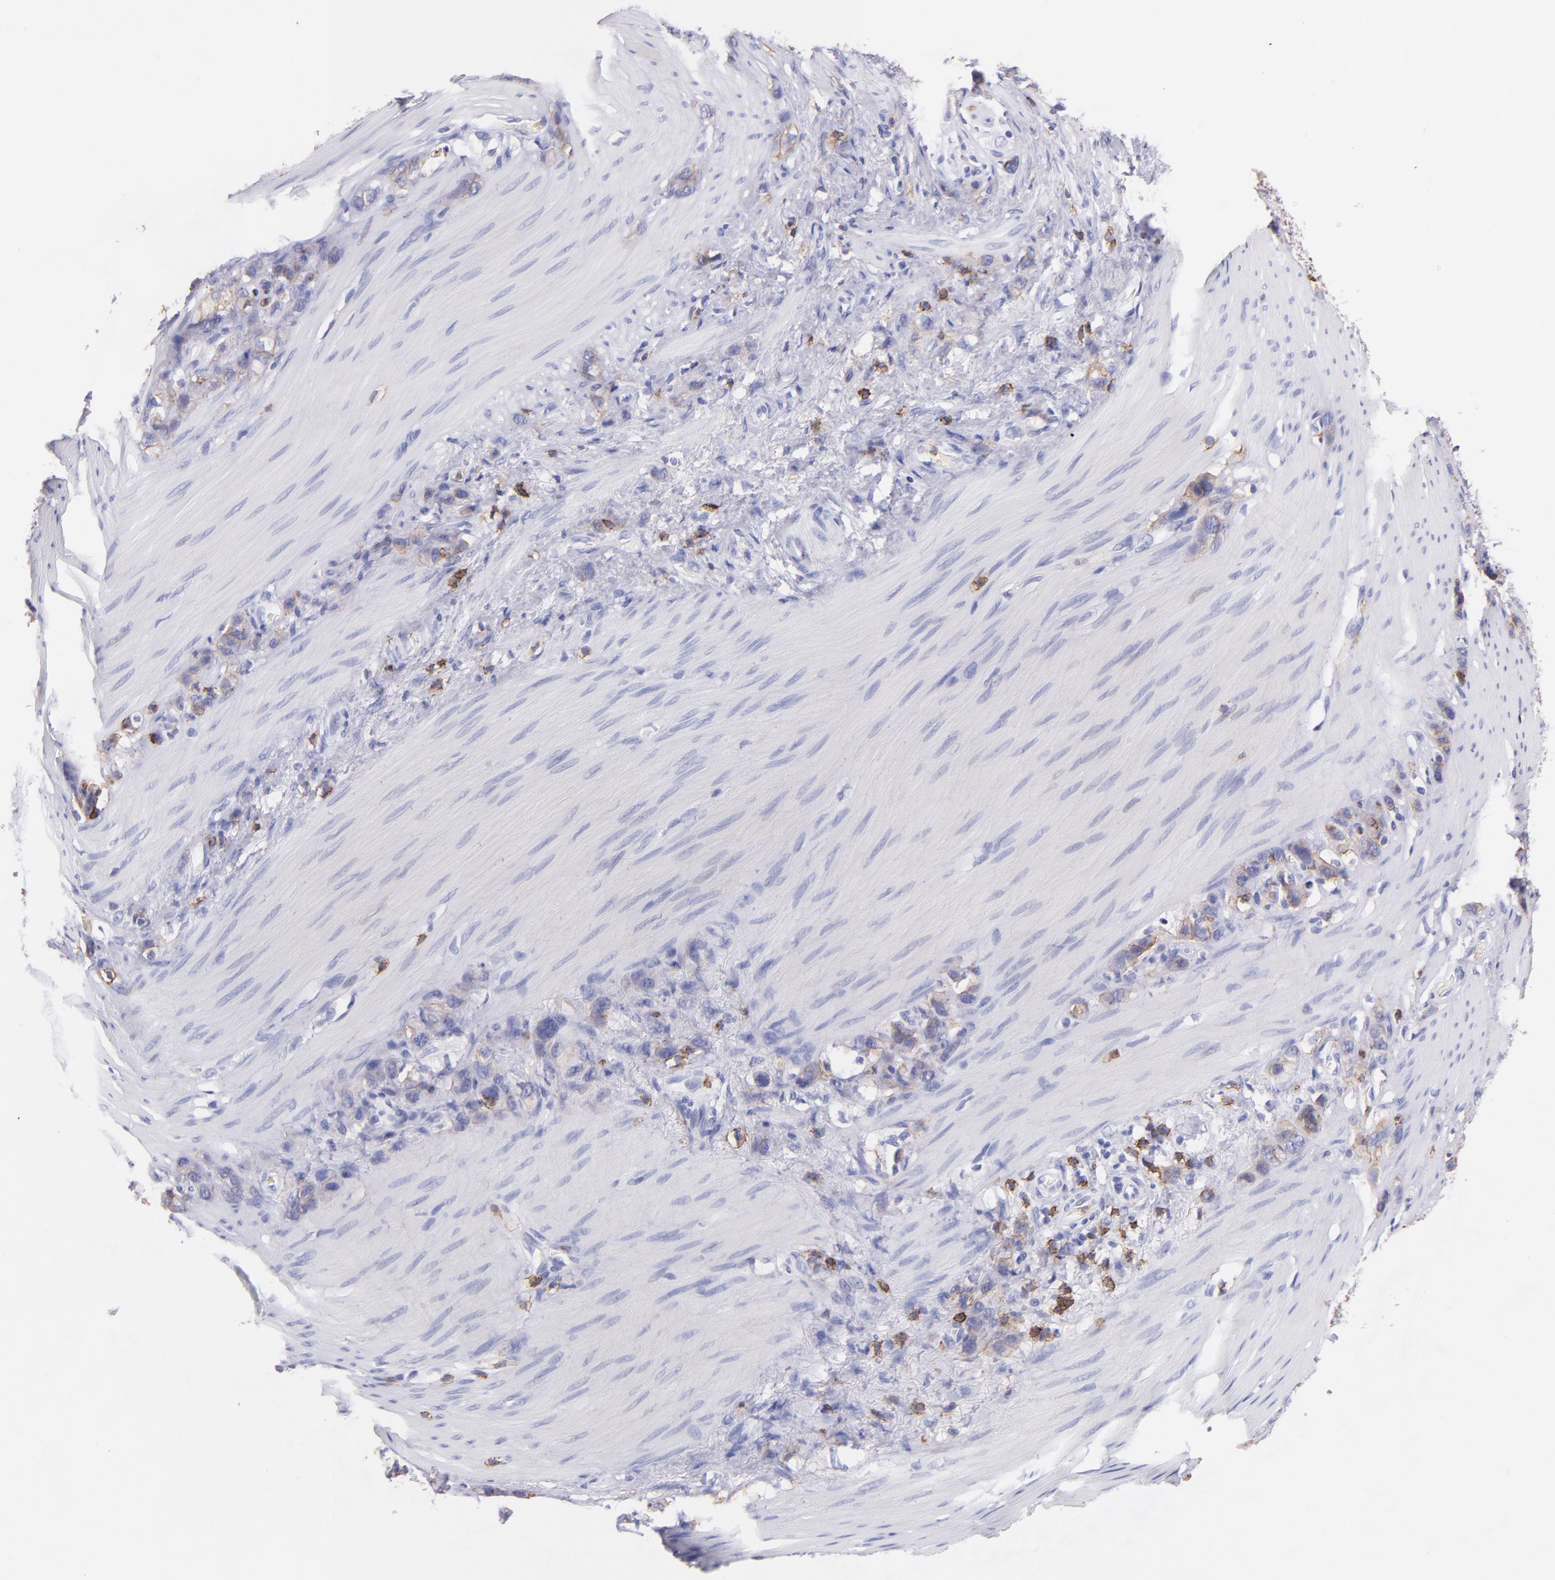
{"staining": {"intensity": "negative", "quantity": "none", "location": "none"}, "tissue": "stomach cancer", "cell_type": "Tumor cells", "image_type": "cancer", "snomed": [{"axis": "morphology", "description": "Normal tissue, NOS"}, {"axis": "morphology", "description": "Adenocarcinoma, NOS"}, {"axis": "morphology", "description": "Adenocarcinoma, High grade"}, {"axis": "topography", "description": "Stomach, upper"}, {"axis": "topography", "description": "Stomach"}], "caption": "The image shows no staining of tumor cells in adenocarcinoma (stomach).", "gene": "SPN", "patient": {"sex": "female", "age": 65}}